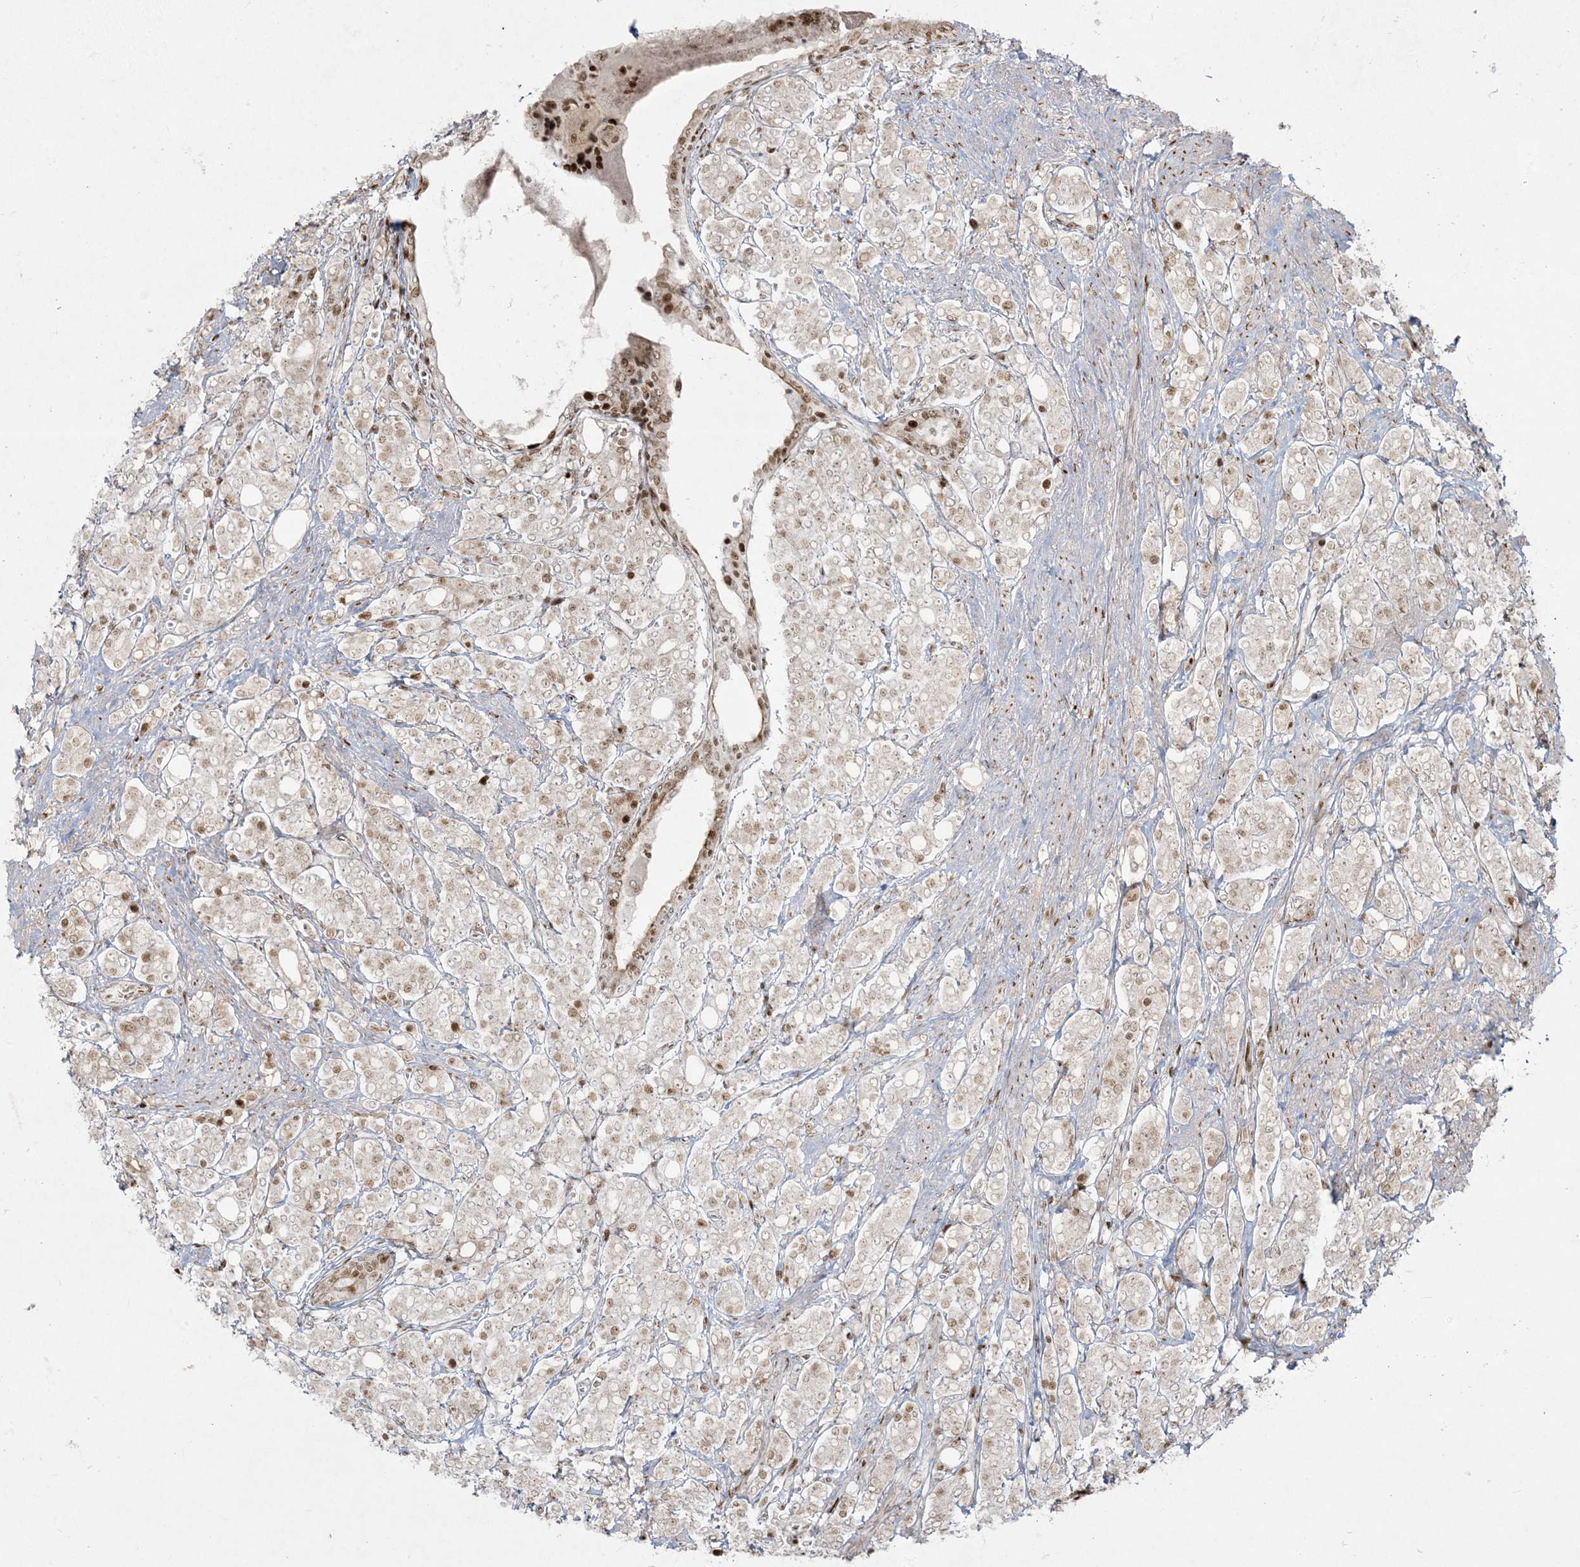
{"staining": {"intensity": "strong", "quantity": "<25%", "location": "nuclear"}, "tissue": "prostate cancer", "cell_type": "Tumor cells", "image_type": "cancer", "snomed": [{"axis": "morphology", "description": "Adenocarcinoma, High grade"}, {"axis": "topography", "description": "Prostate"}], "caption": "Protein expression by immunohistochemistry (IHC) reveals strong nuclear staining in about <25% of tumor cells in prostate cancer (high-grade adenocarcinoma). The protein is shown in brown color, while the nuclei are stained blue.", "gene": "RBM10", "patient": {"sex": "male", "age": 62}}